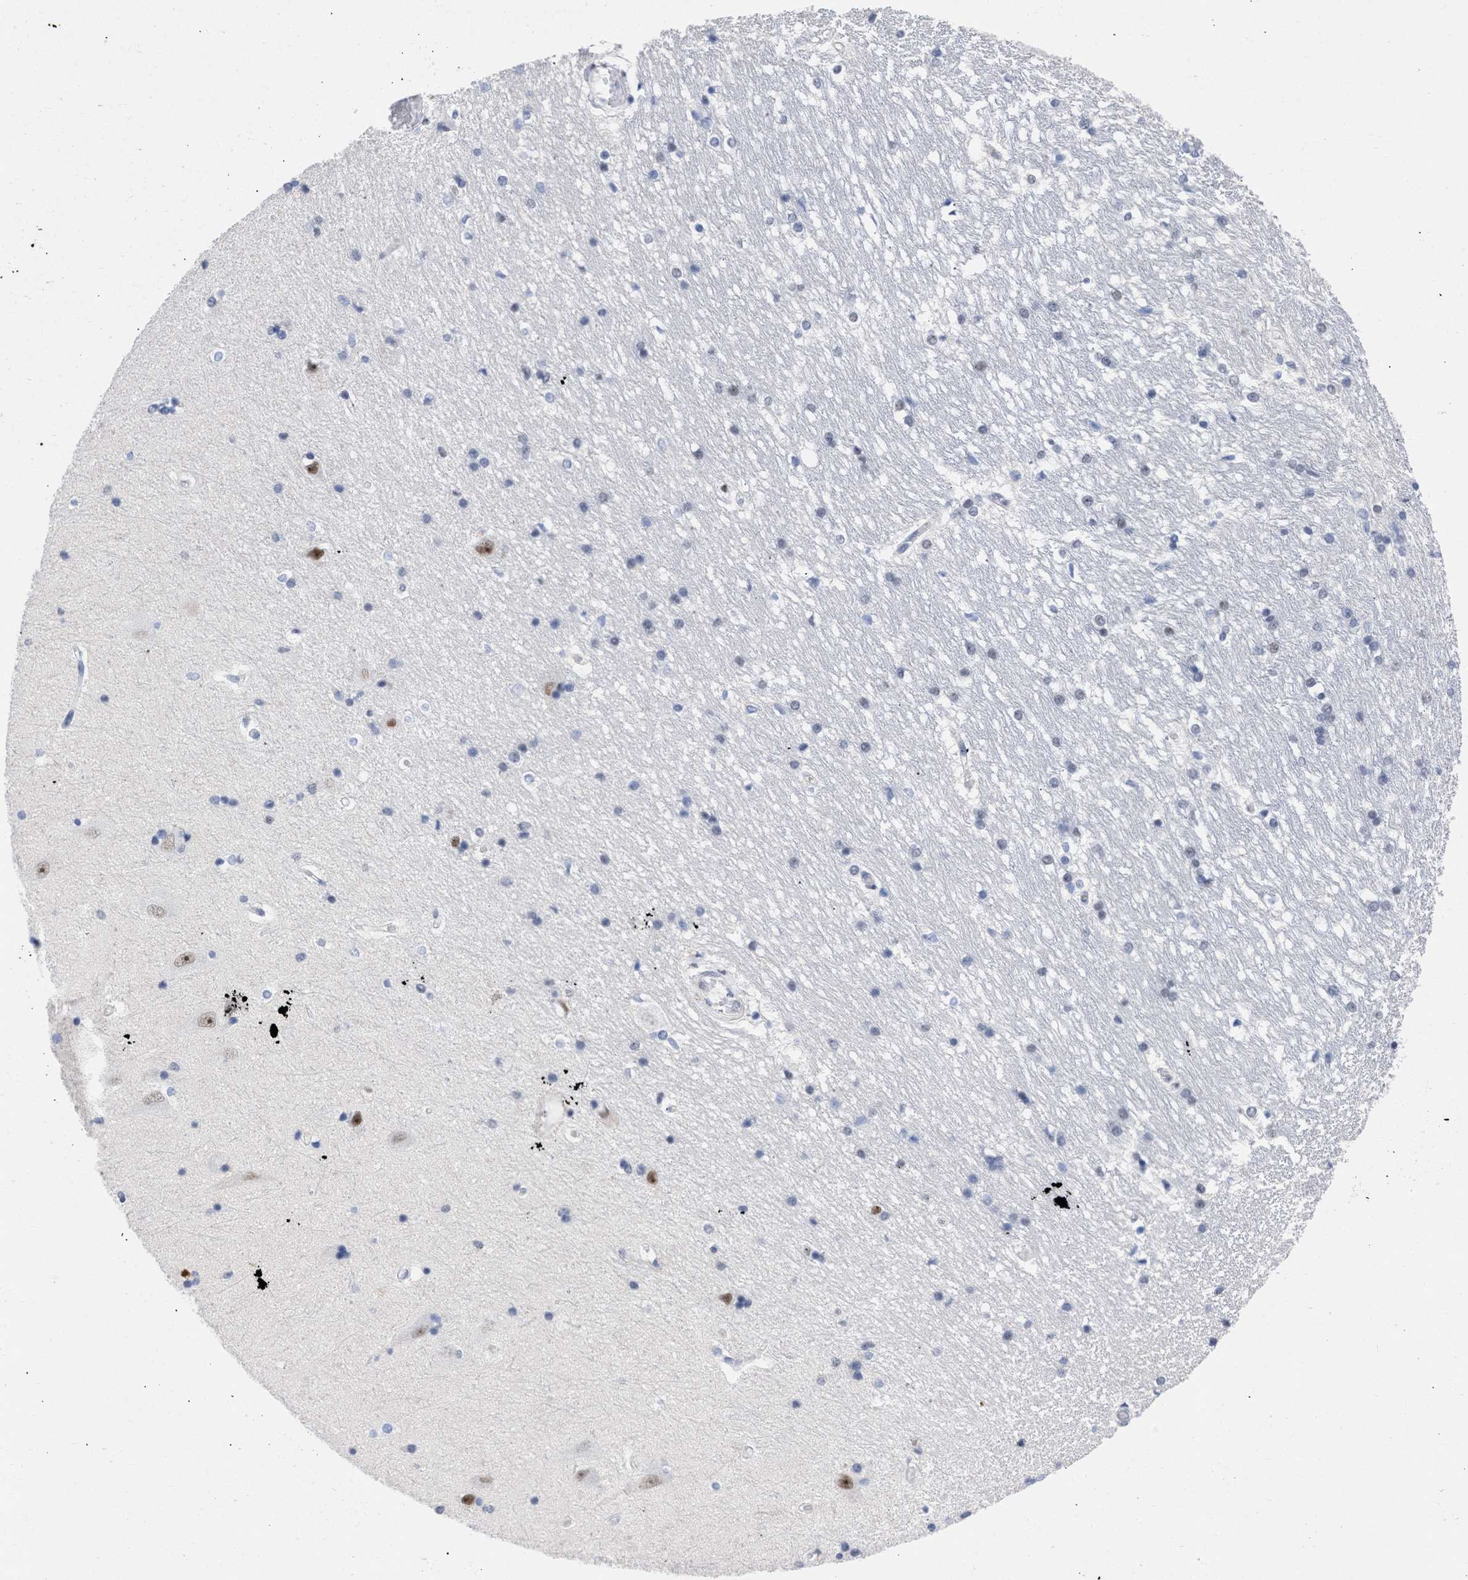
{"staining": {"intensity": "negative", "quantity": "none", "location": "none"}, "tissue": "hippocampus", "cell_type": "Glial cells", "image_type": "normal", "snomed": [{"axis": "morphology", "description": "Normal tissue, NOS"}, {"axis": "topography", "description": "Hippocampus"}], "caption": "A micrograph of hippocampus stained for a protein displays no brown staining in glial cells.", "gene": "DDX41", "patient": {"sex": "male", "age": 45}}